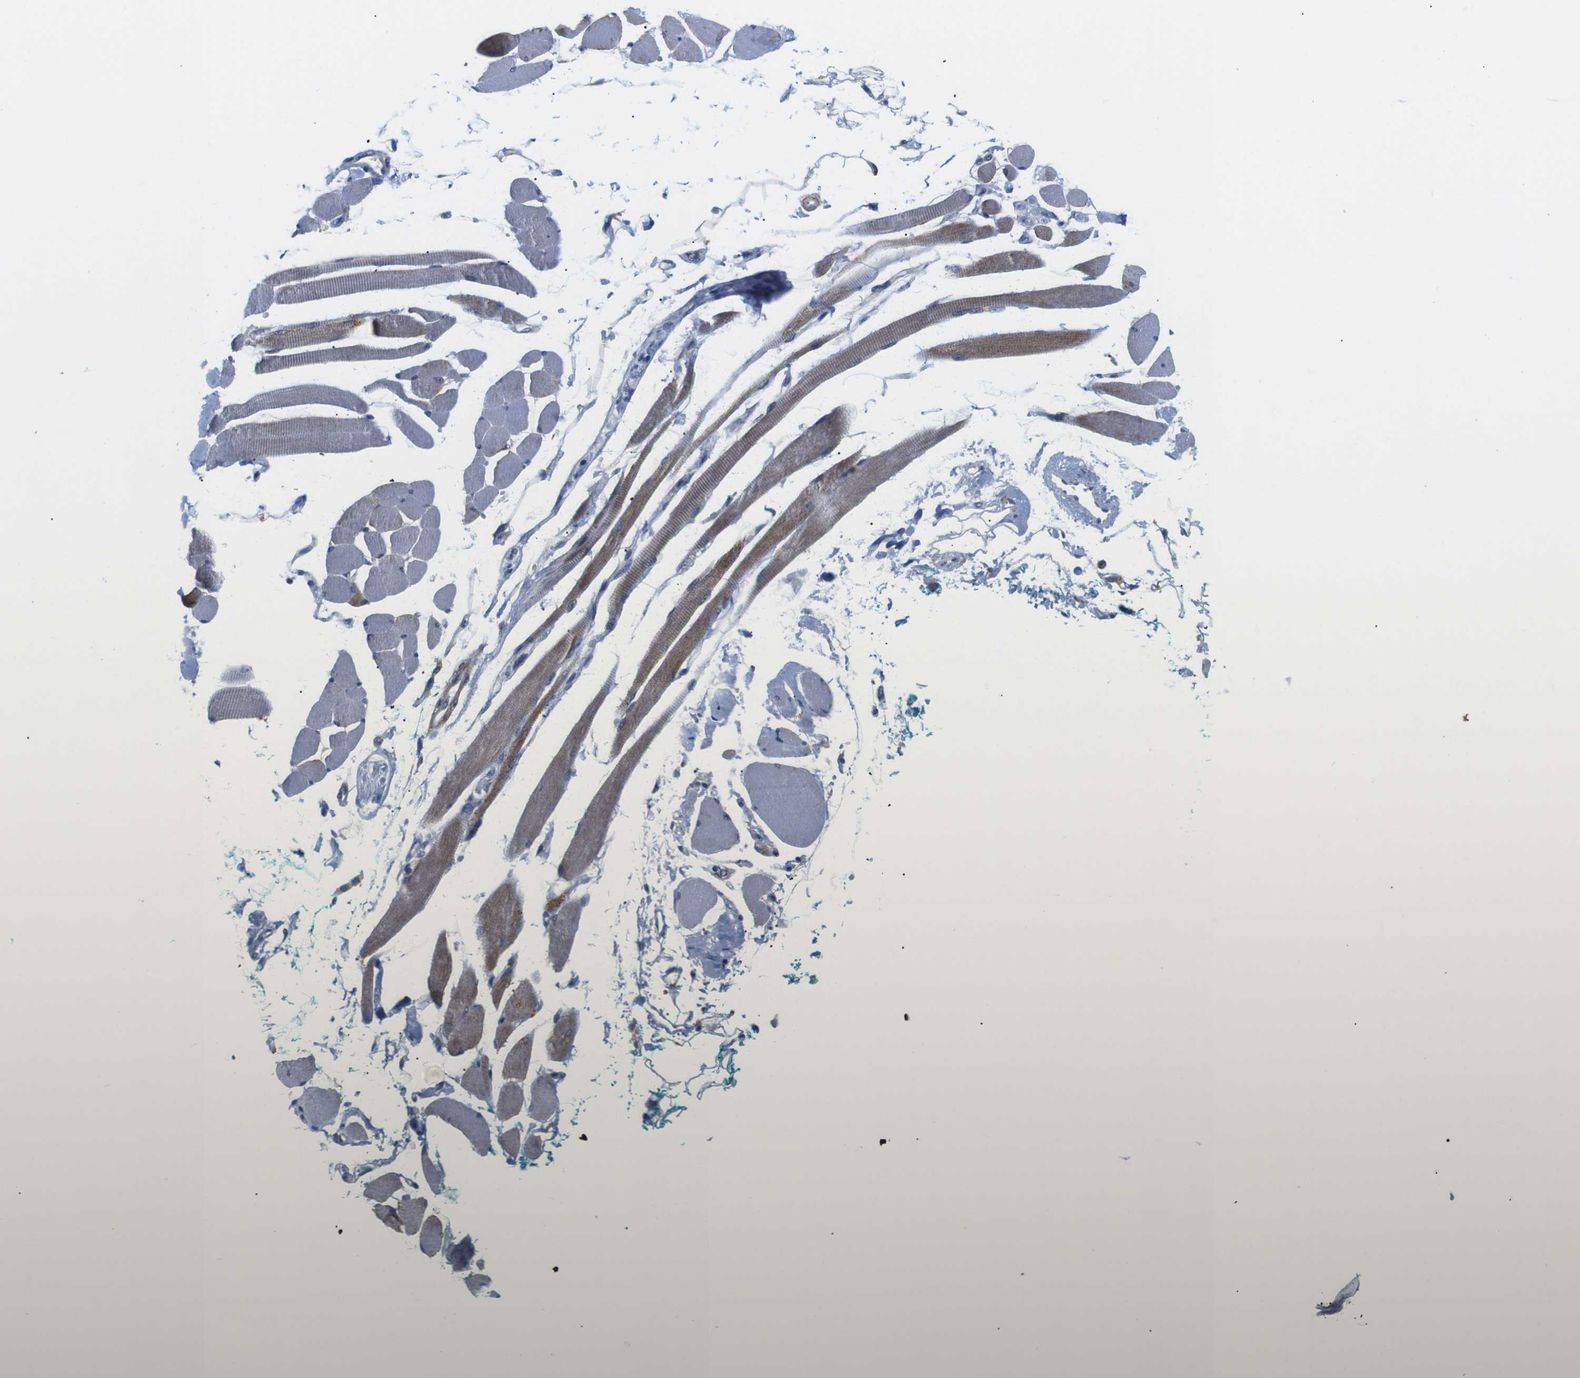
{"staining": {"intensity": "moderate", "quantity": "<25%", "location": "cytoplasmic/membranous"}, "tissue": "skeletal muscle", "cell_type": "Myocytes", "image_type": "normal", "snomed": [{"axis": "morphology", "description": "Normal tissue, NOS"}, {"axis": "topography", "description": "Skeletal muscle"}, {"axis": "topography", "description": "Oral tissue"}, {"axis": "topography", "description": "Peripheral nerve tissue"}], "caption": "Immunohistochemical staining of benign skeletal muscle shows low levels of moderate cytoplasmic/membranous staining in approximately <25% of myocytes.", "gene": "LRRC55", "patient": {"sex": "female", "age": 84}}